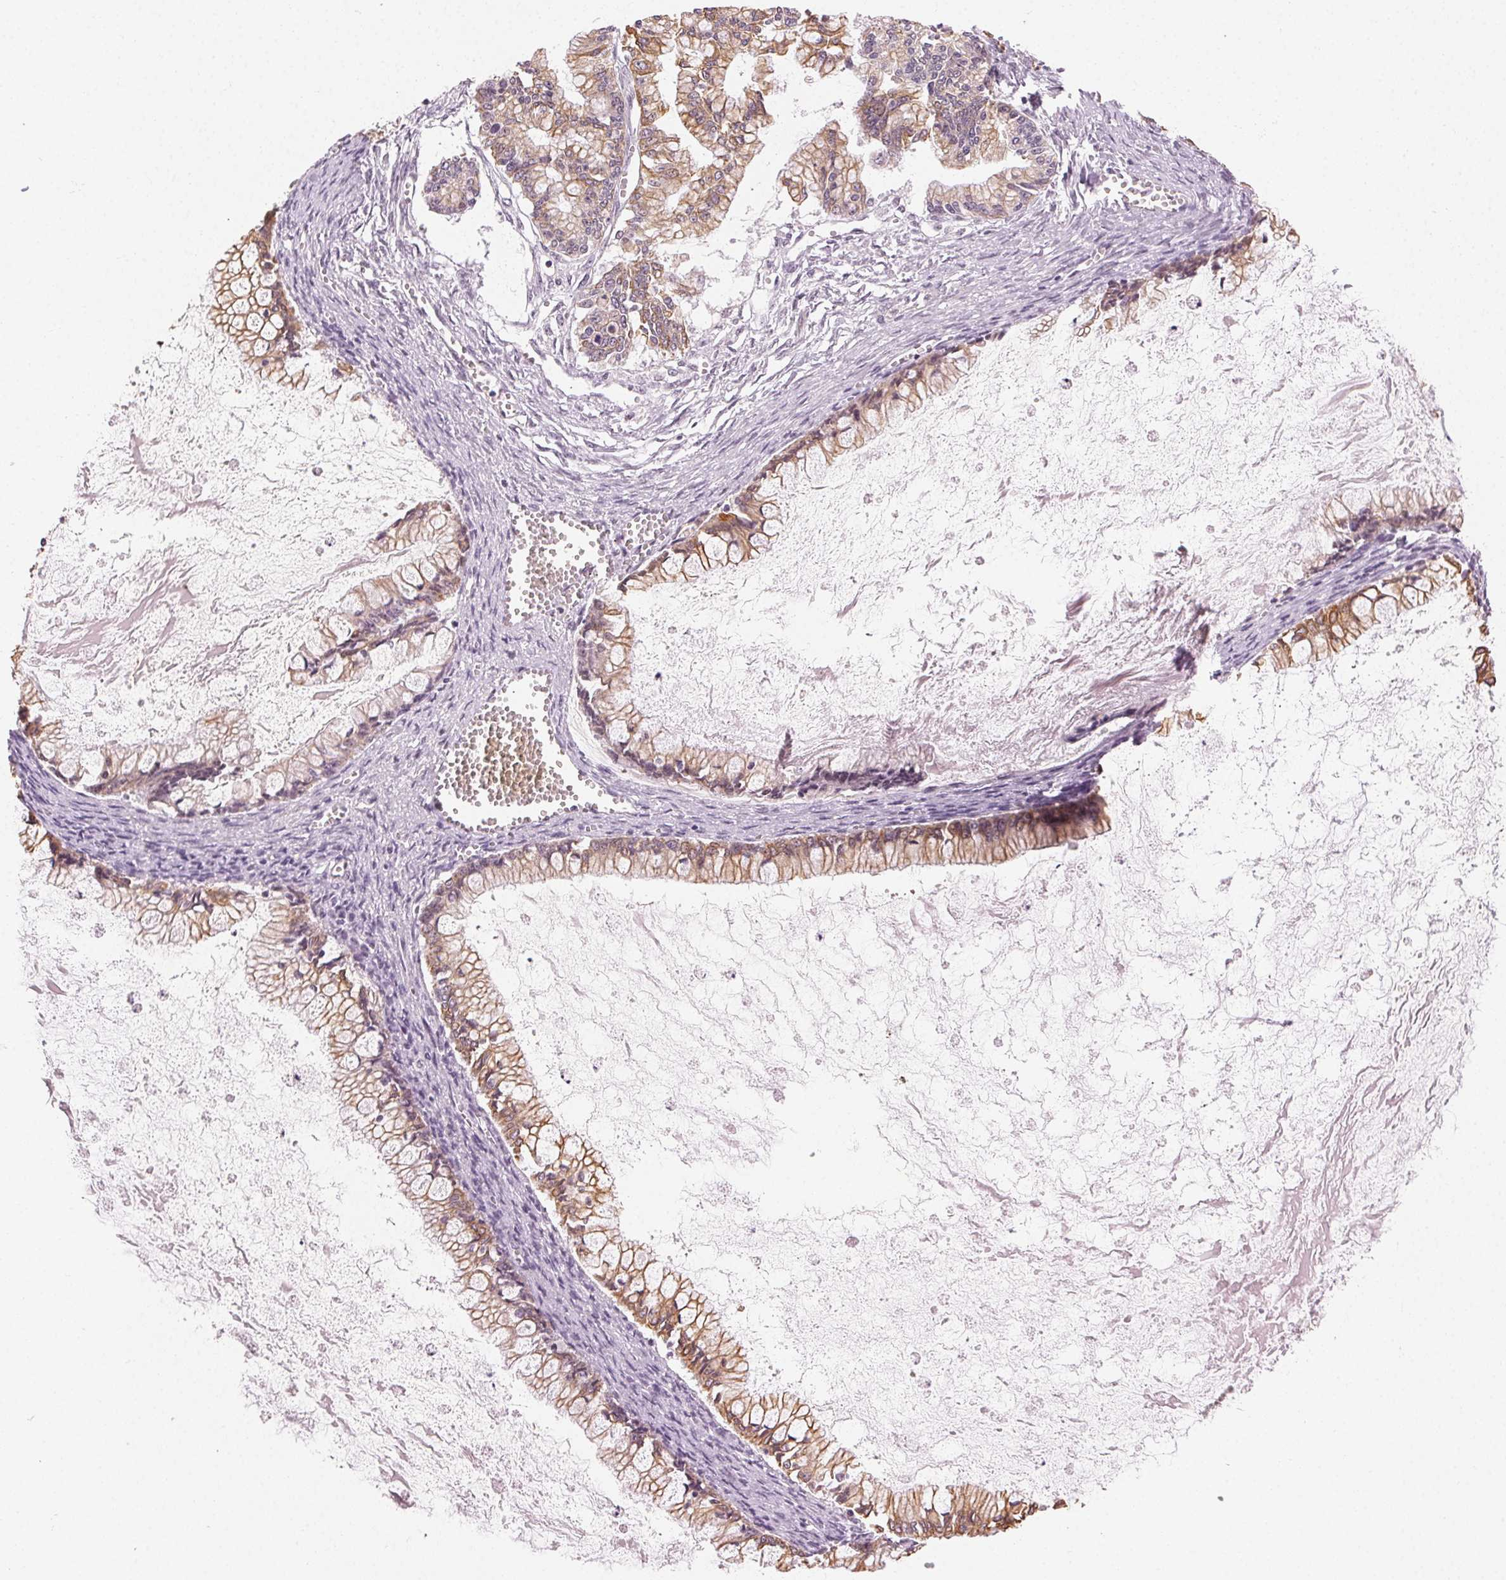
{"staining": {"intensity": "weak", "quantity": ">75%", "location": "cytoplasmic/membranous"}, "tissue": "ovarian cancer", "cell_type": "Tumor cells", "image_type": "cancer", "snomed": [{"axis": "morphology", "description": "Cystadenocarcinoma, mucinous, NOS"}, {"axis": "topography", "description": "Ovary"}], "caption": "Protein expression by IHC demonstrates weak cytoplasmic/membranous staining in about >75% of tumor cells in mucinous cystadenocarcinoma (ovarian). The protein is stained brown, and the nuclei are stained in blue (DAB IHC with brightfield microscopy, high magnification).", "gene": "AIF1L", "patient": {"sex": "female", "age": 67}}